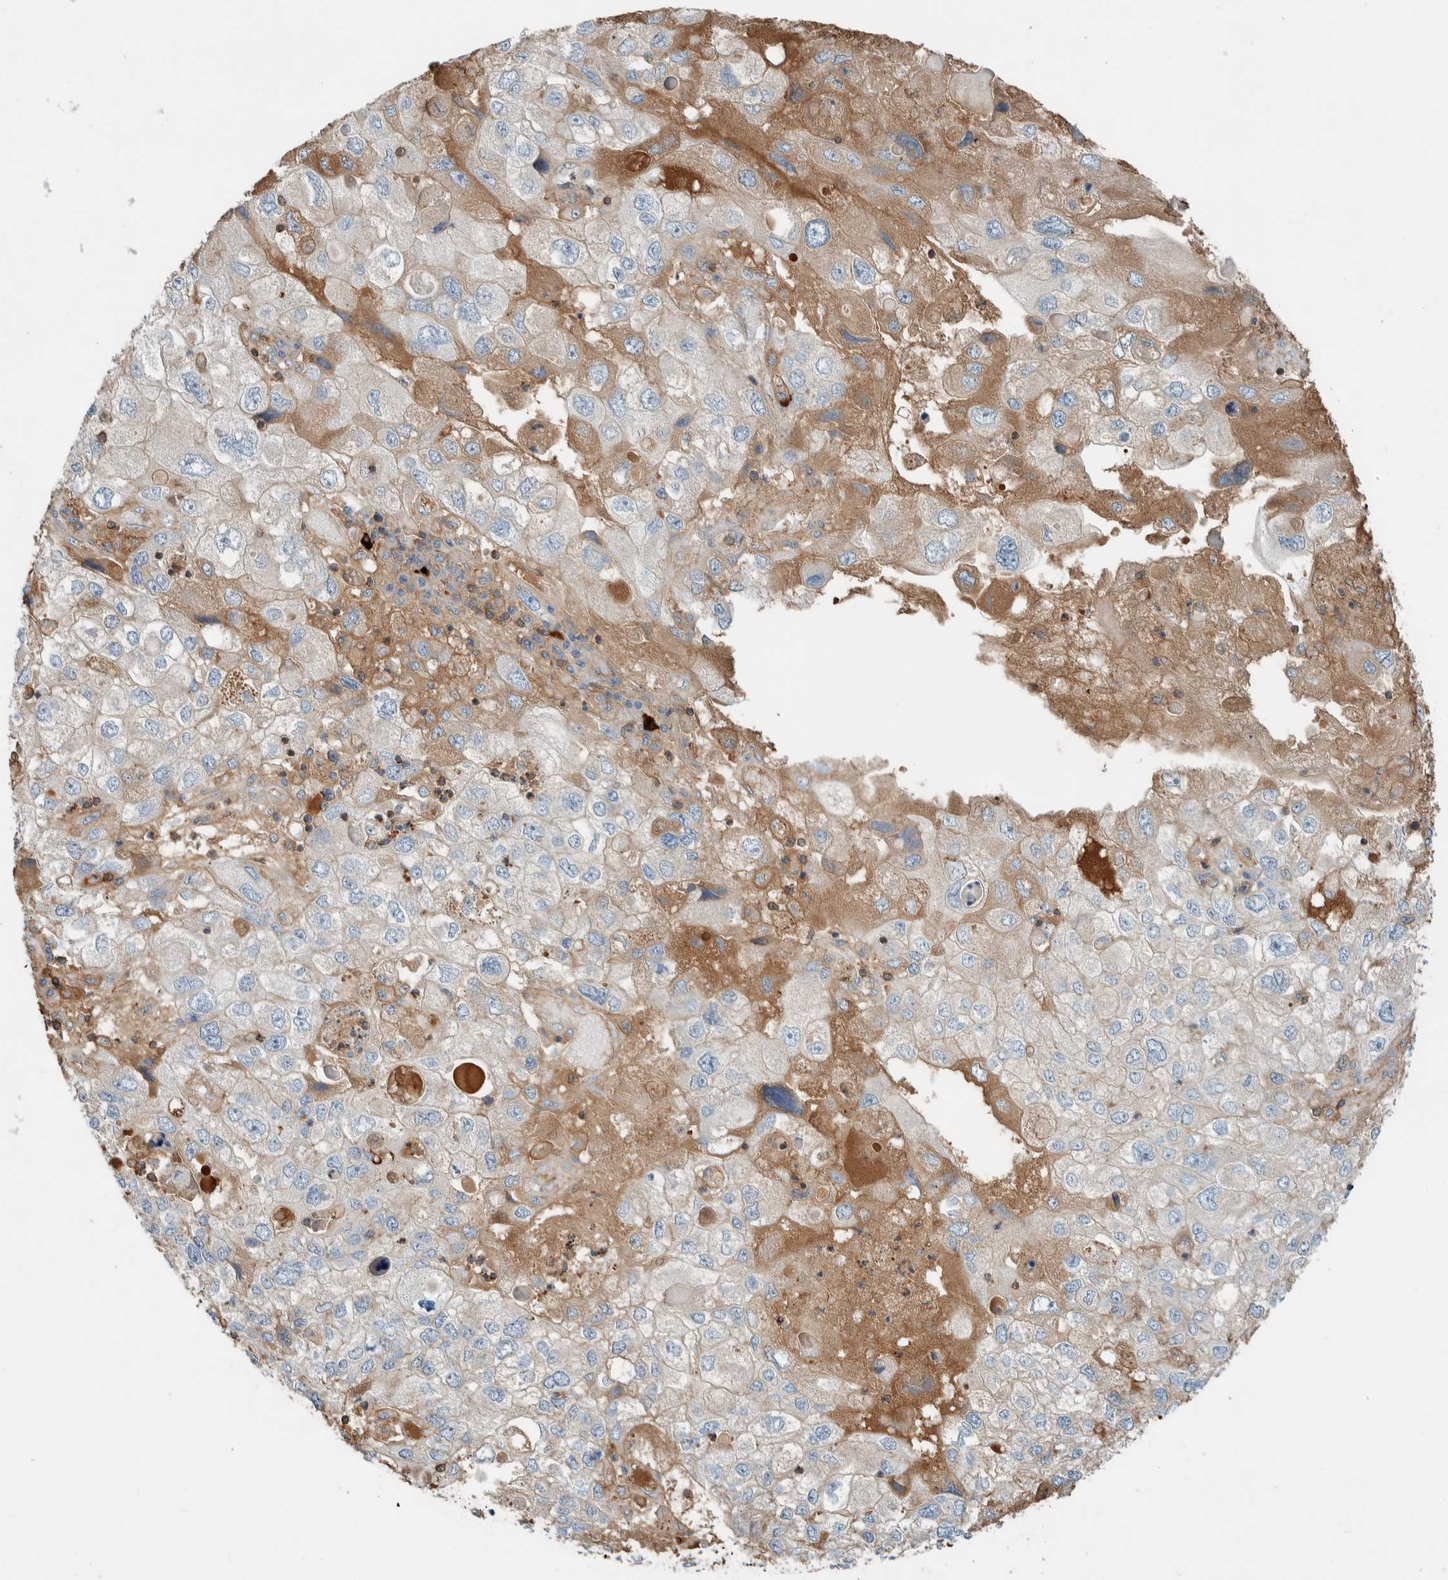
{"staining": {"intensity": "negative", "quantity": "none", "location": "none"}, "tissue": "endometrial cancer", "cell_type": "Tumor cells", "image_type": "cancer", "snomed": [{"axis": "morphology", "description": "Adenocarcinoma, NOS"}, {"axis": "topography", "description": "Endometrium"}], "caption": "IHC photomicrograph of human endometrial adenocarcinoma stained for a protein (brown), which exhibits no positivity in tumor cells.", "gene": "CTBP2", "patient": {"sex": "female", "age": 49}}